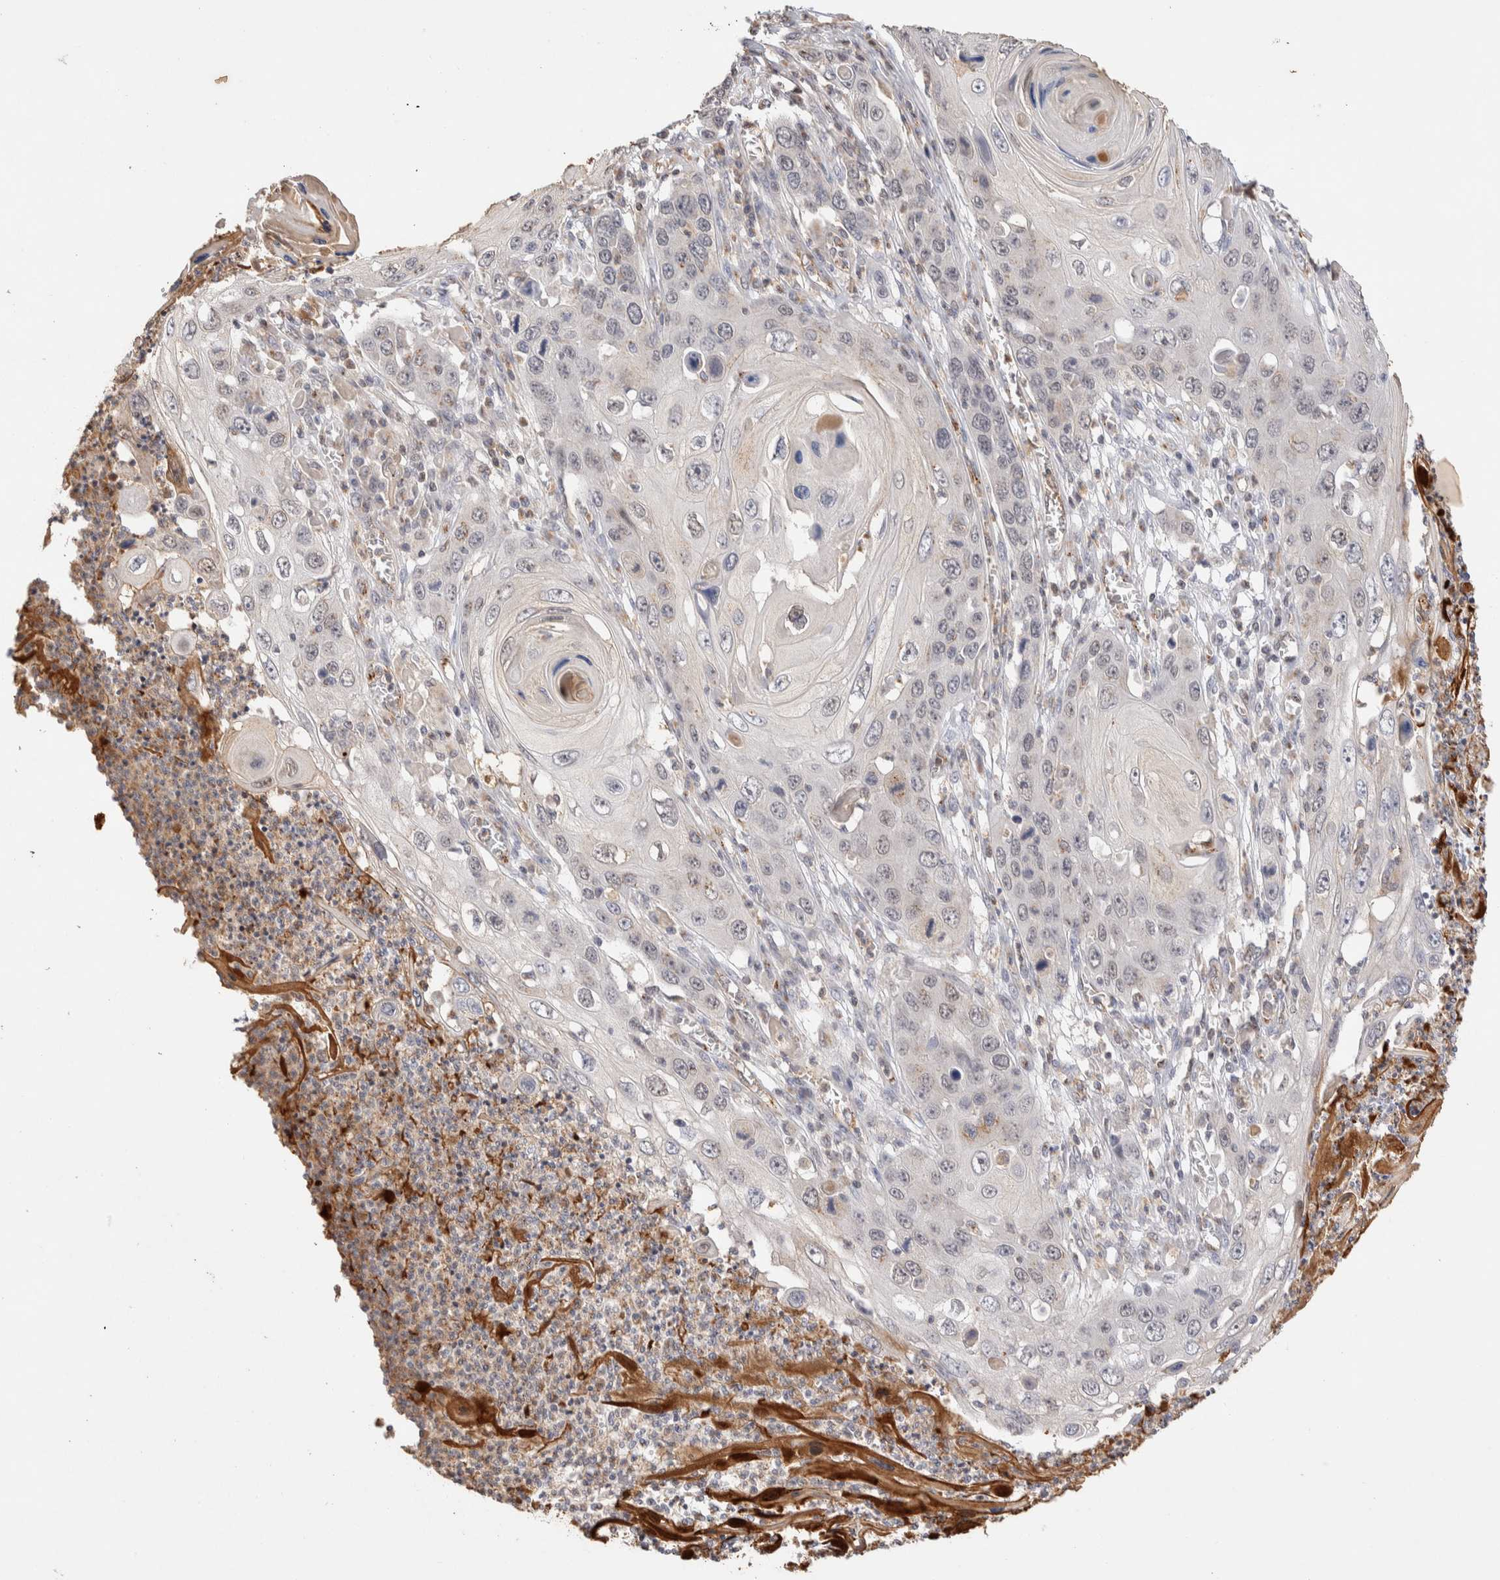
{"staining": {"intensity": "negative", "quantity": "none", "location": "none"}, "tissue": "skin cancer", "cell_type": "Tumor cells", "image_type": "cancer", "snomed": [{"axis": "morphology", "description": "Squamous cell carcinoma, NOS"}, {"axis": "topography", "description": "Skin"}], "caption": "A photomicrograph of squamous cell carcinoma (skin) stained for a protein shows no brown staining in tumor cells.", "gene": "NSMAF", "patient": {"sex": "male", "age": 55}}